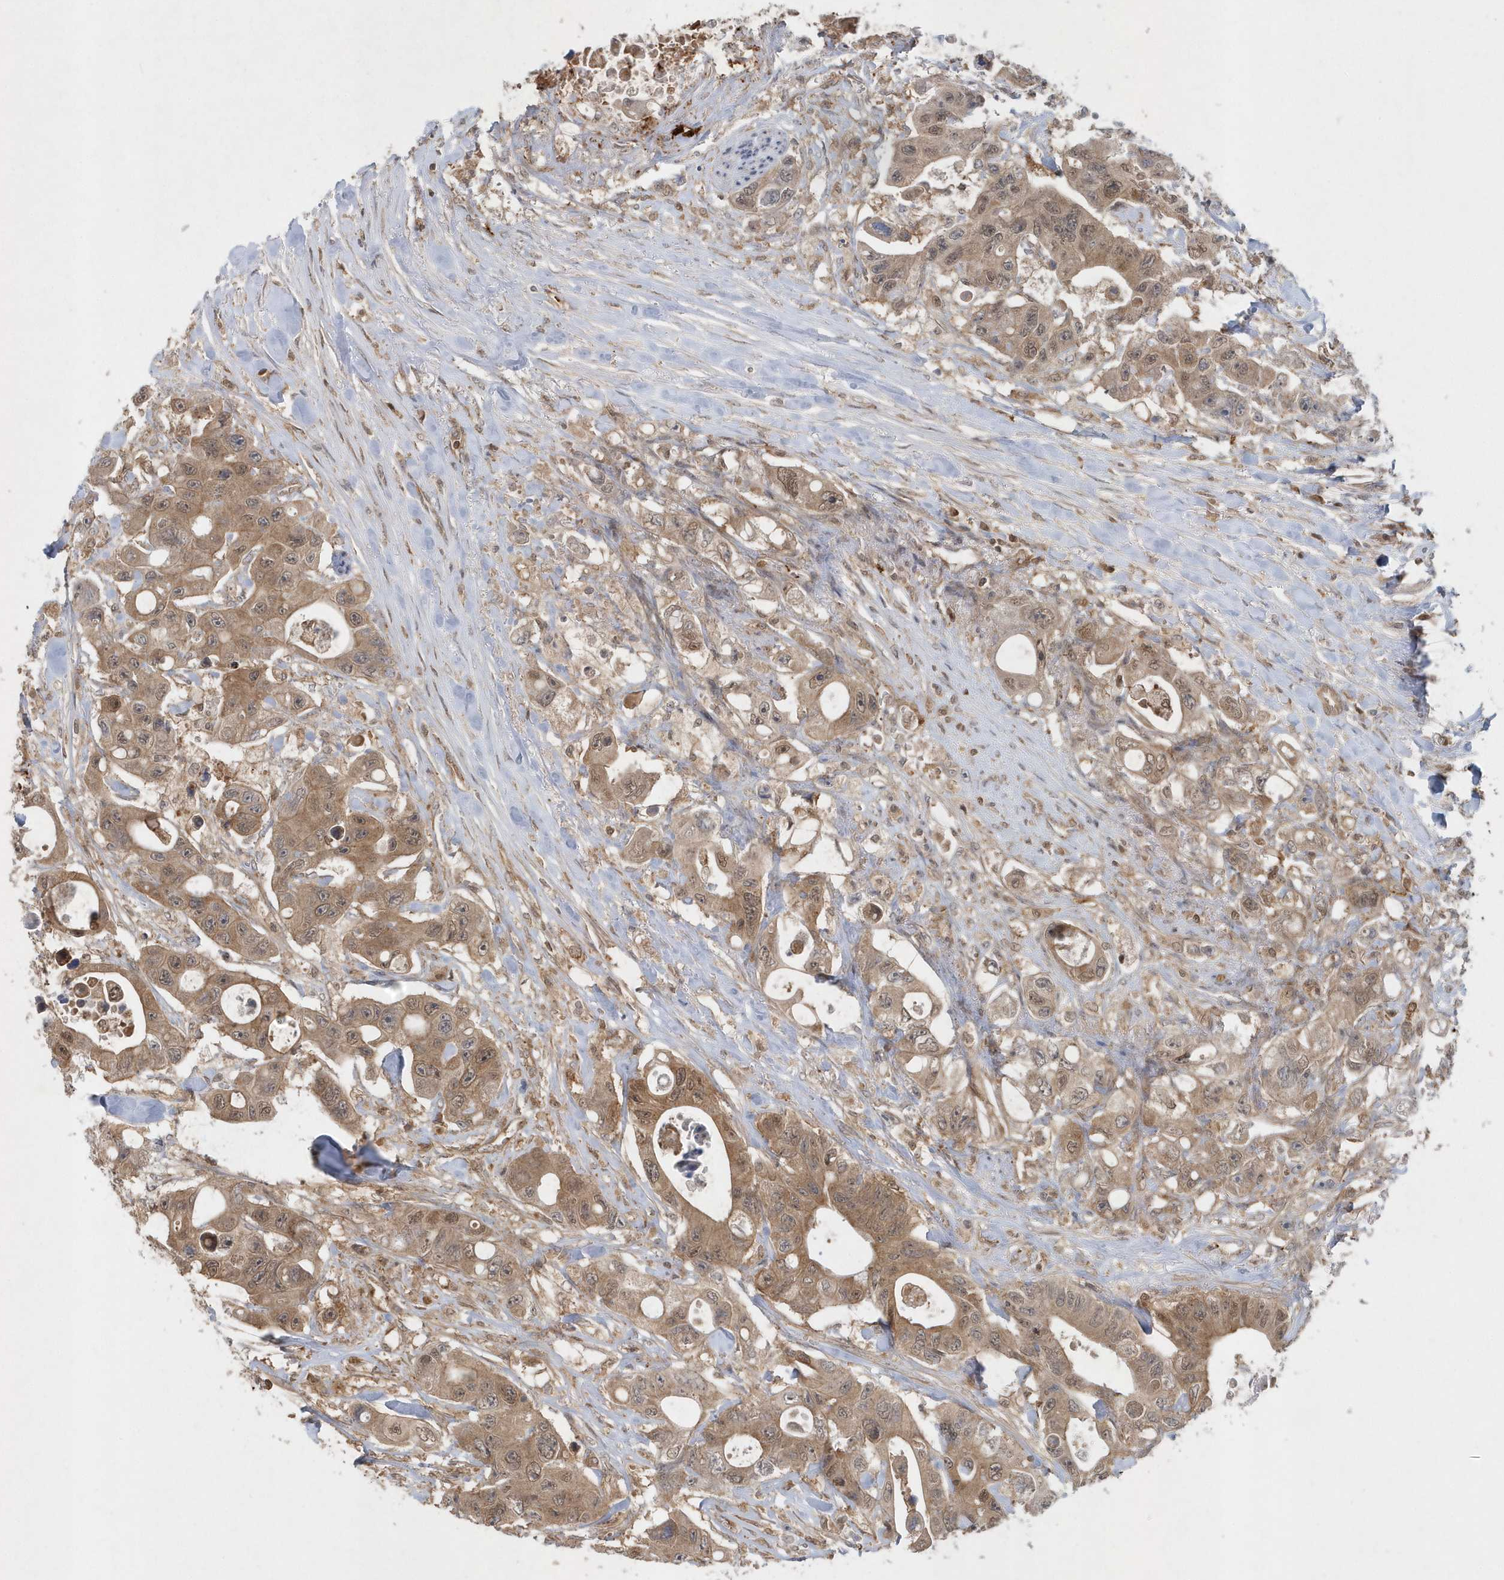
{"staining": {"intensity": "moderate", "quantity": ">75%", "location": "cytoplasmic/membranous"}, "tissue": "colorectal cancer", "cell_type": "Tumor cells", "image_type": "cancer", "snomed": [{"axis": "morphology", "description": "Adenocarcinoma, NOS"}, {"axis": "topography", "description": "Colon"}], "caption": "Immunohistochemical staining of human colorectal adenocarcinoma exhibits medium levels of moderate cytoplasmic/membranous protein positivity in about >75% of tumor cells.", "gene": "ACYP1", "patient": {"sex": "female", "age": 46}}